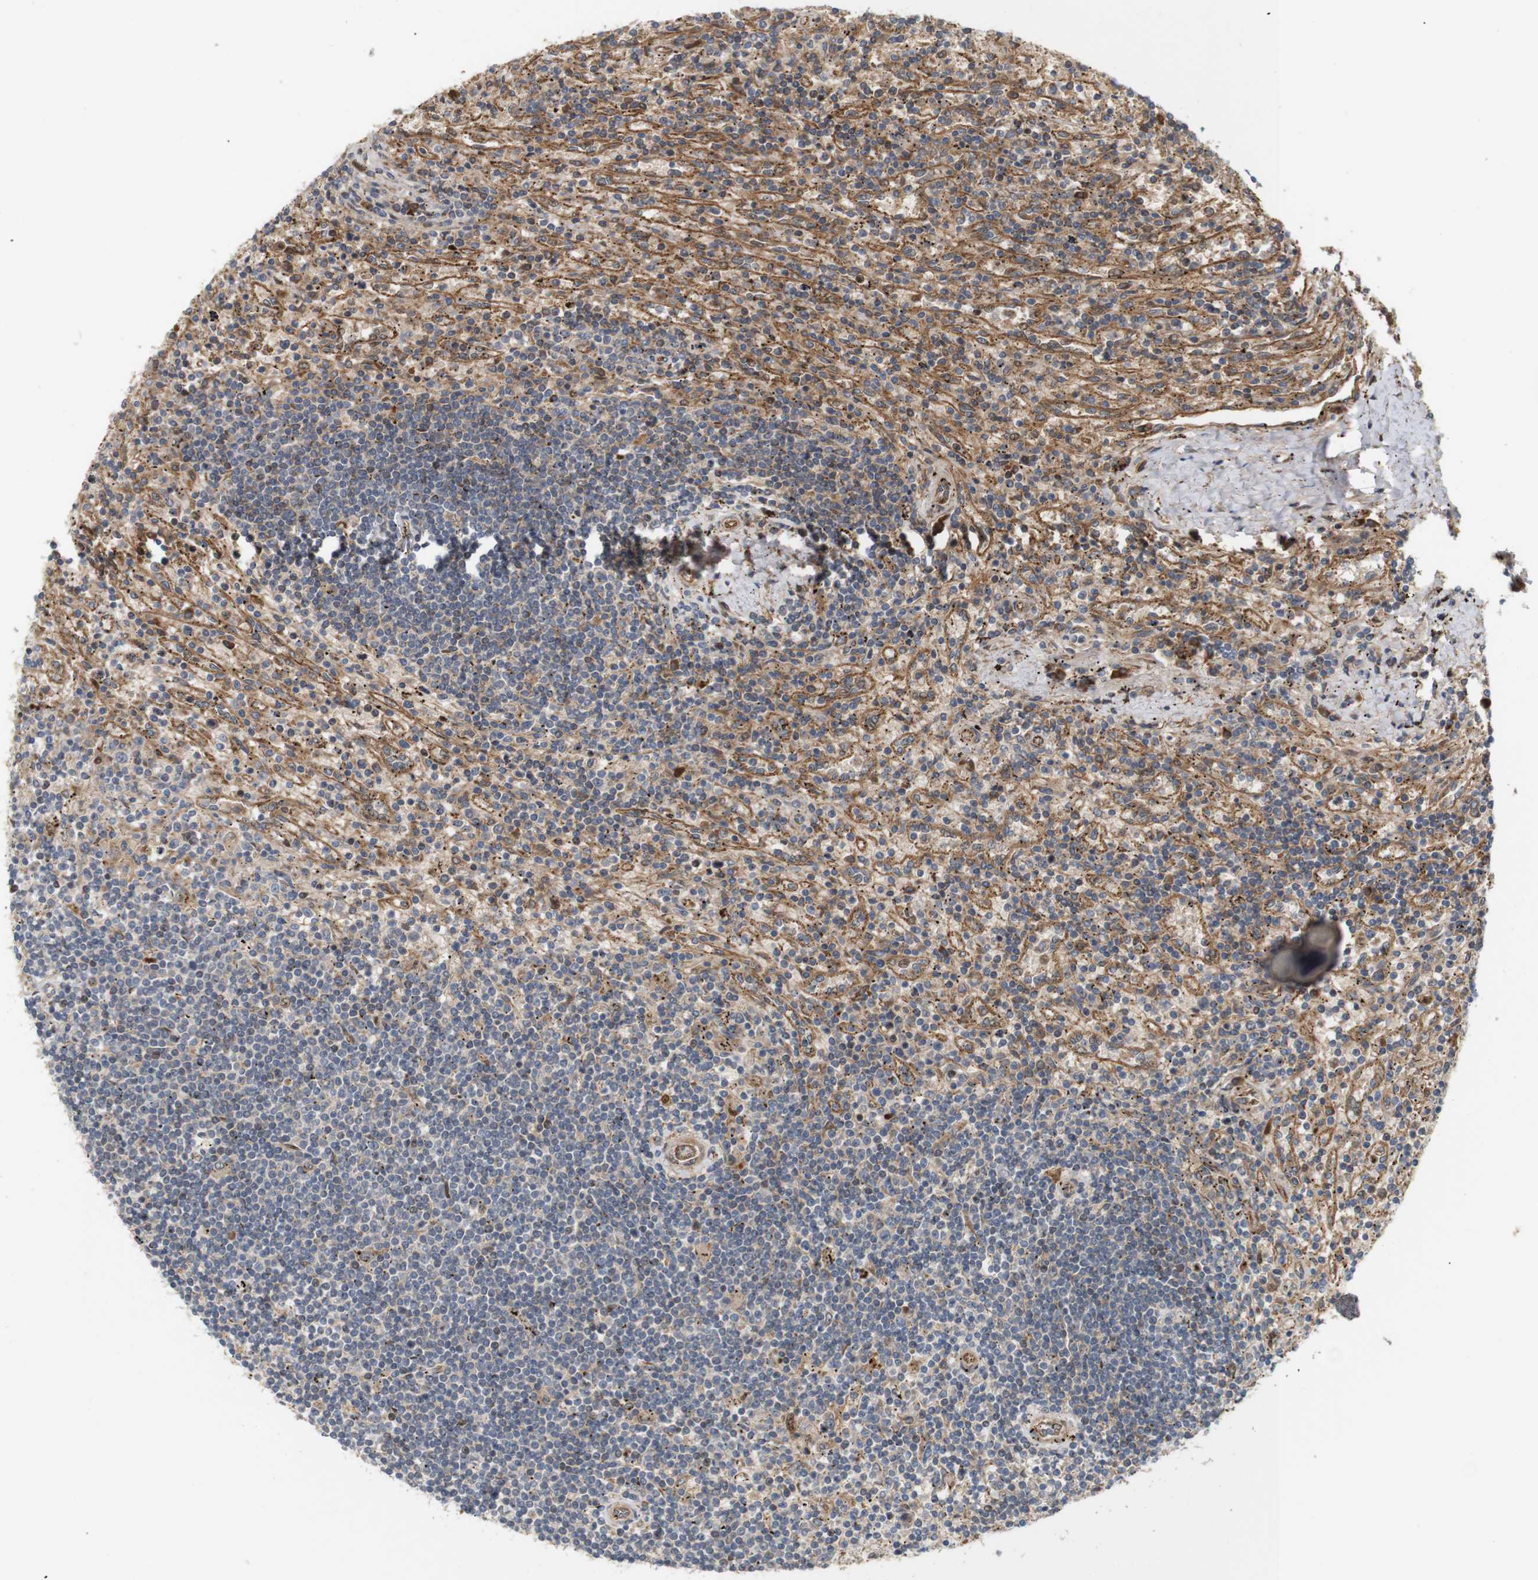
{"staining": {"intensity": "weak", "quantity": "25%-75%", "location": "cytoplasmic/membranous"}, "tissue": "lymphoma", "cell_type": "Tumor cells", "image_type": "cancer", "snomed": [{"axis": "morphology", "description": "Malignant lymphoma, non-Hodgkin's type, Low grade"}, {"axis": "topography", "description": "Spleen"}], "caption": "Lymphoma was stained to show a protein in brown. There is low levels of weak cytoplasmic/membranous staining in approximately 25%-75% of tumor cells.", "gene": "RPTOR", "patient": {"sex": "male", "age": 76}}